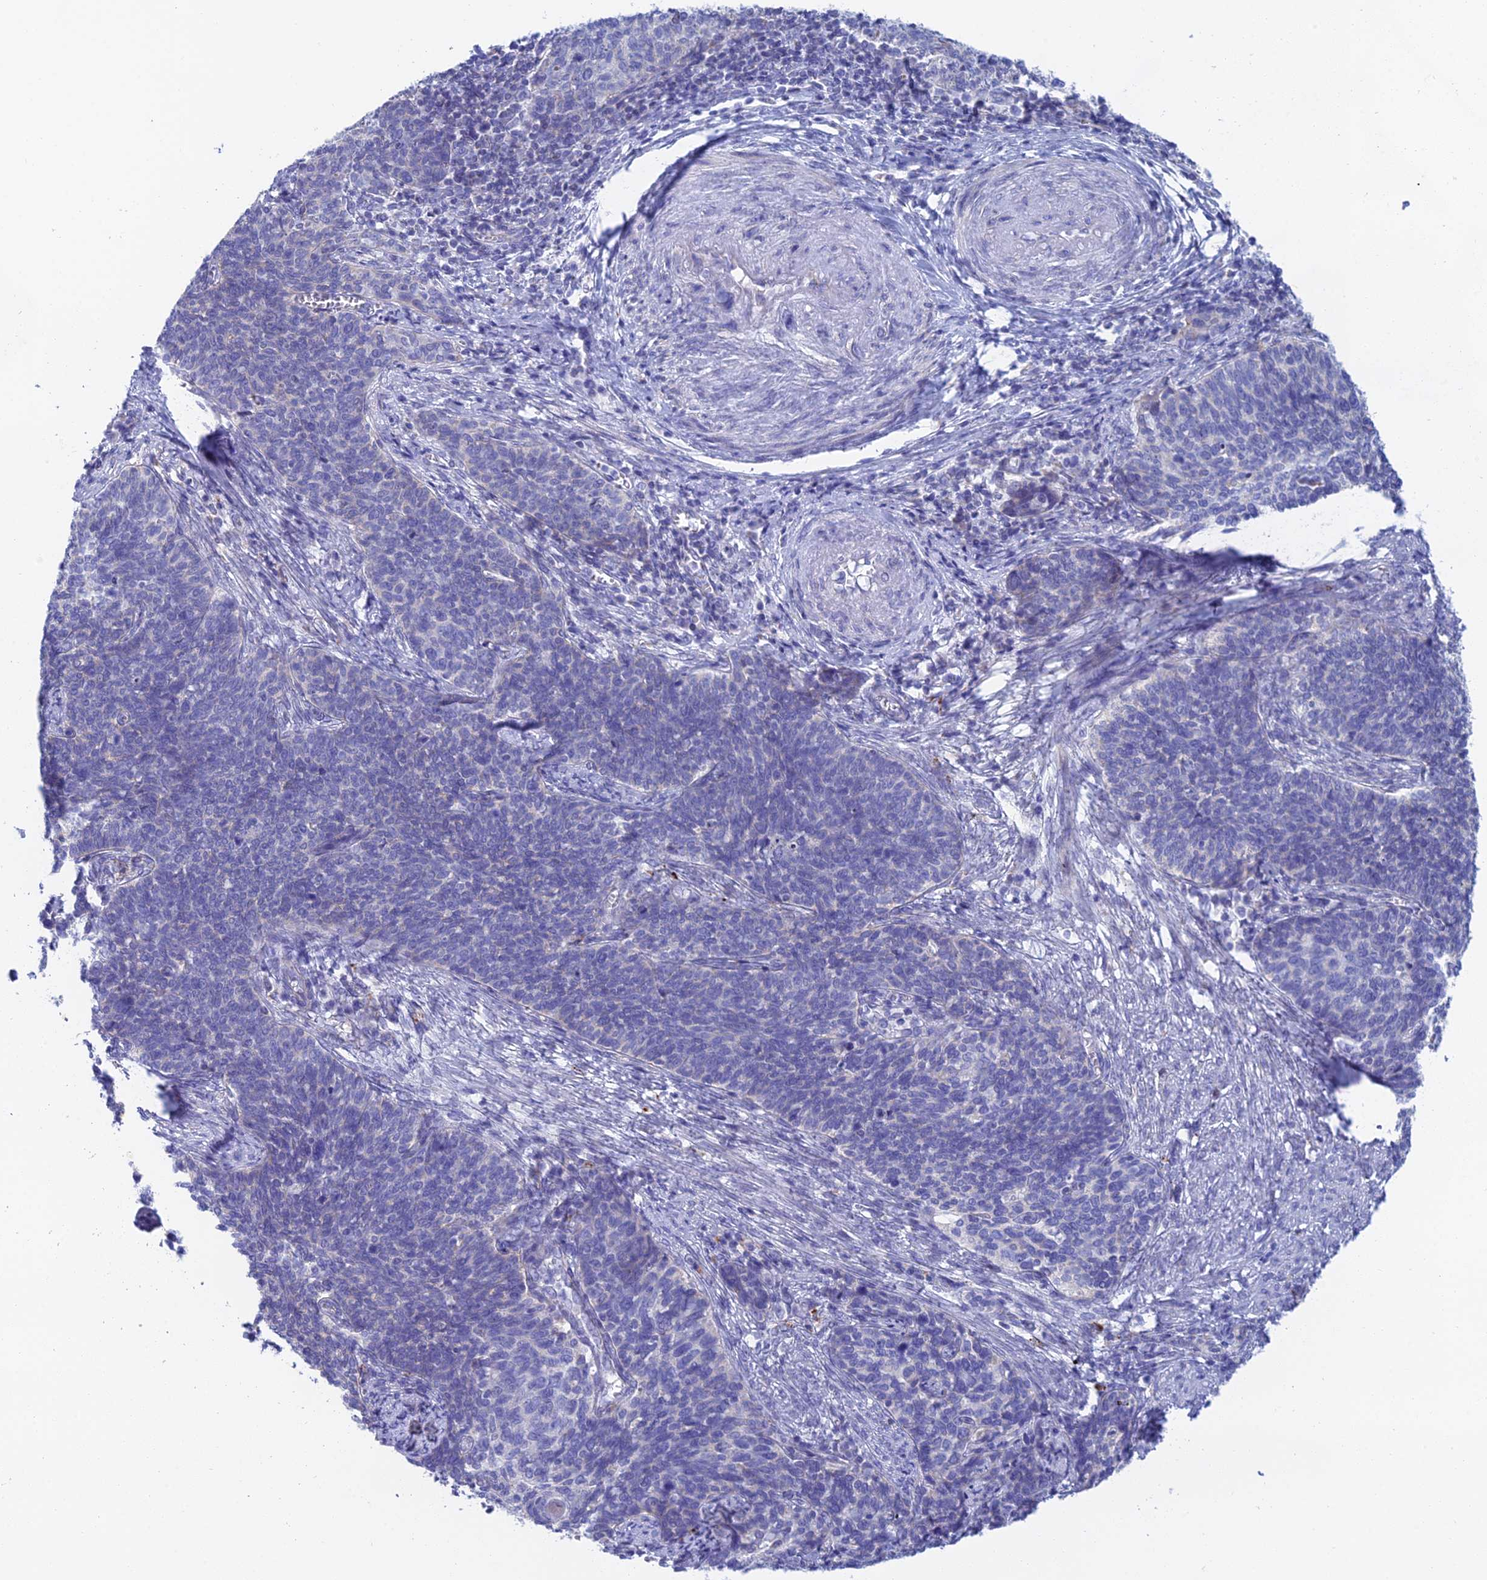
{"staining": {"intensity": "negative", "quantity": "none", "location": "none"}, "tissue": "cervical cancer", "cell_type": "Tumor cells", "image_type": "cancer", "snomed": [{"axis": "morphology", "description": "Squamous cell carcinoma, NOS"}, {"axis": "topography", "description": "Cervix"}], "caption": "This is an immunohistochemistry (IHC) photomicrograph of cervical cancer (squamous cell carcinoma). There is no positivity in tumor cells.", "gene": "CFAP210", "patient": {"sex": "female", "age": 39}}